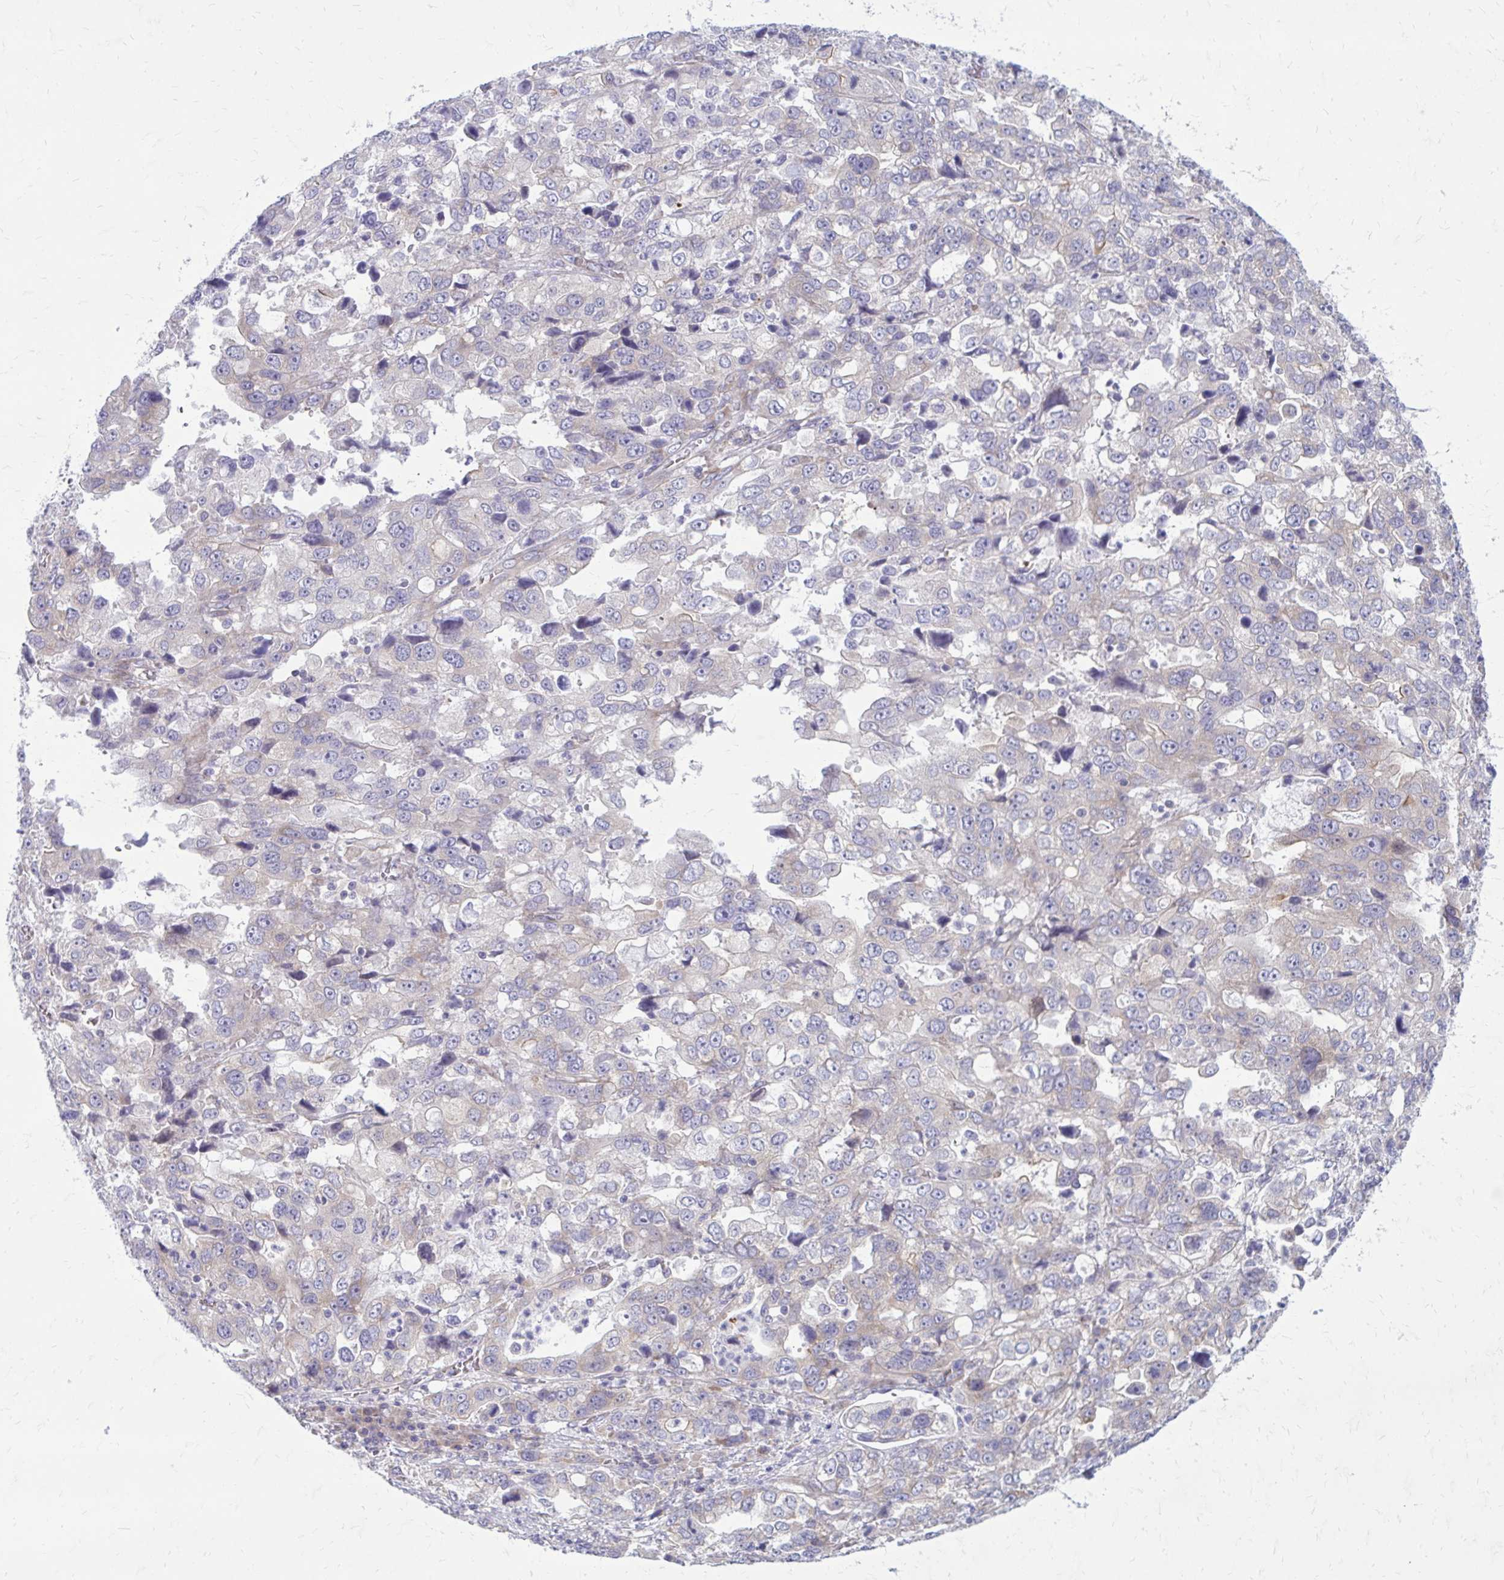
{"staining": {"intensity": "negative", "quantity": "none", "location": "none"}, "tissue": "stomach cancer", "cell_type": "Tumor cells", "image_type": "cancer", "snomed": [{"axis": "morphology", "description": "Adenocarcinoma, NOS"}, {"axis": "topography", "description": "Stomach, upper"}], "caption": "This is an IHC image of stomach cancer (adenocarcinoma). There is no expression in tumor cells.", "gene": "GIGYF2", "patient": {"sex": "female", "age": 81}}